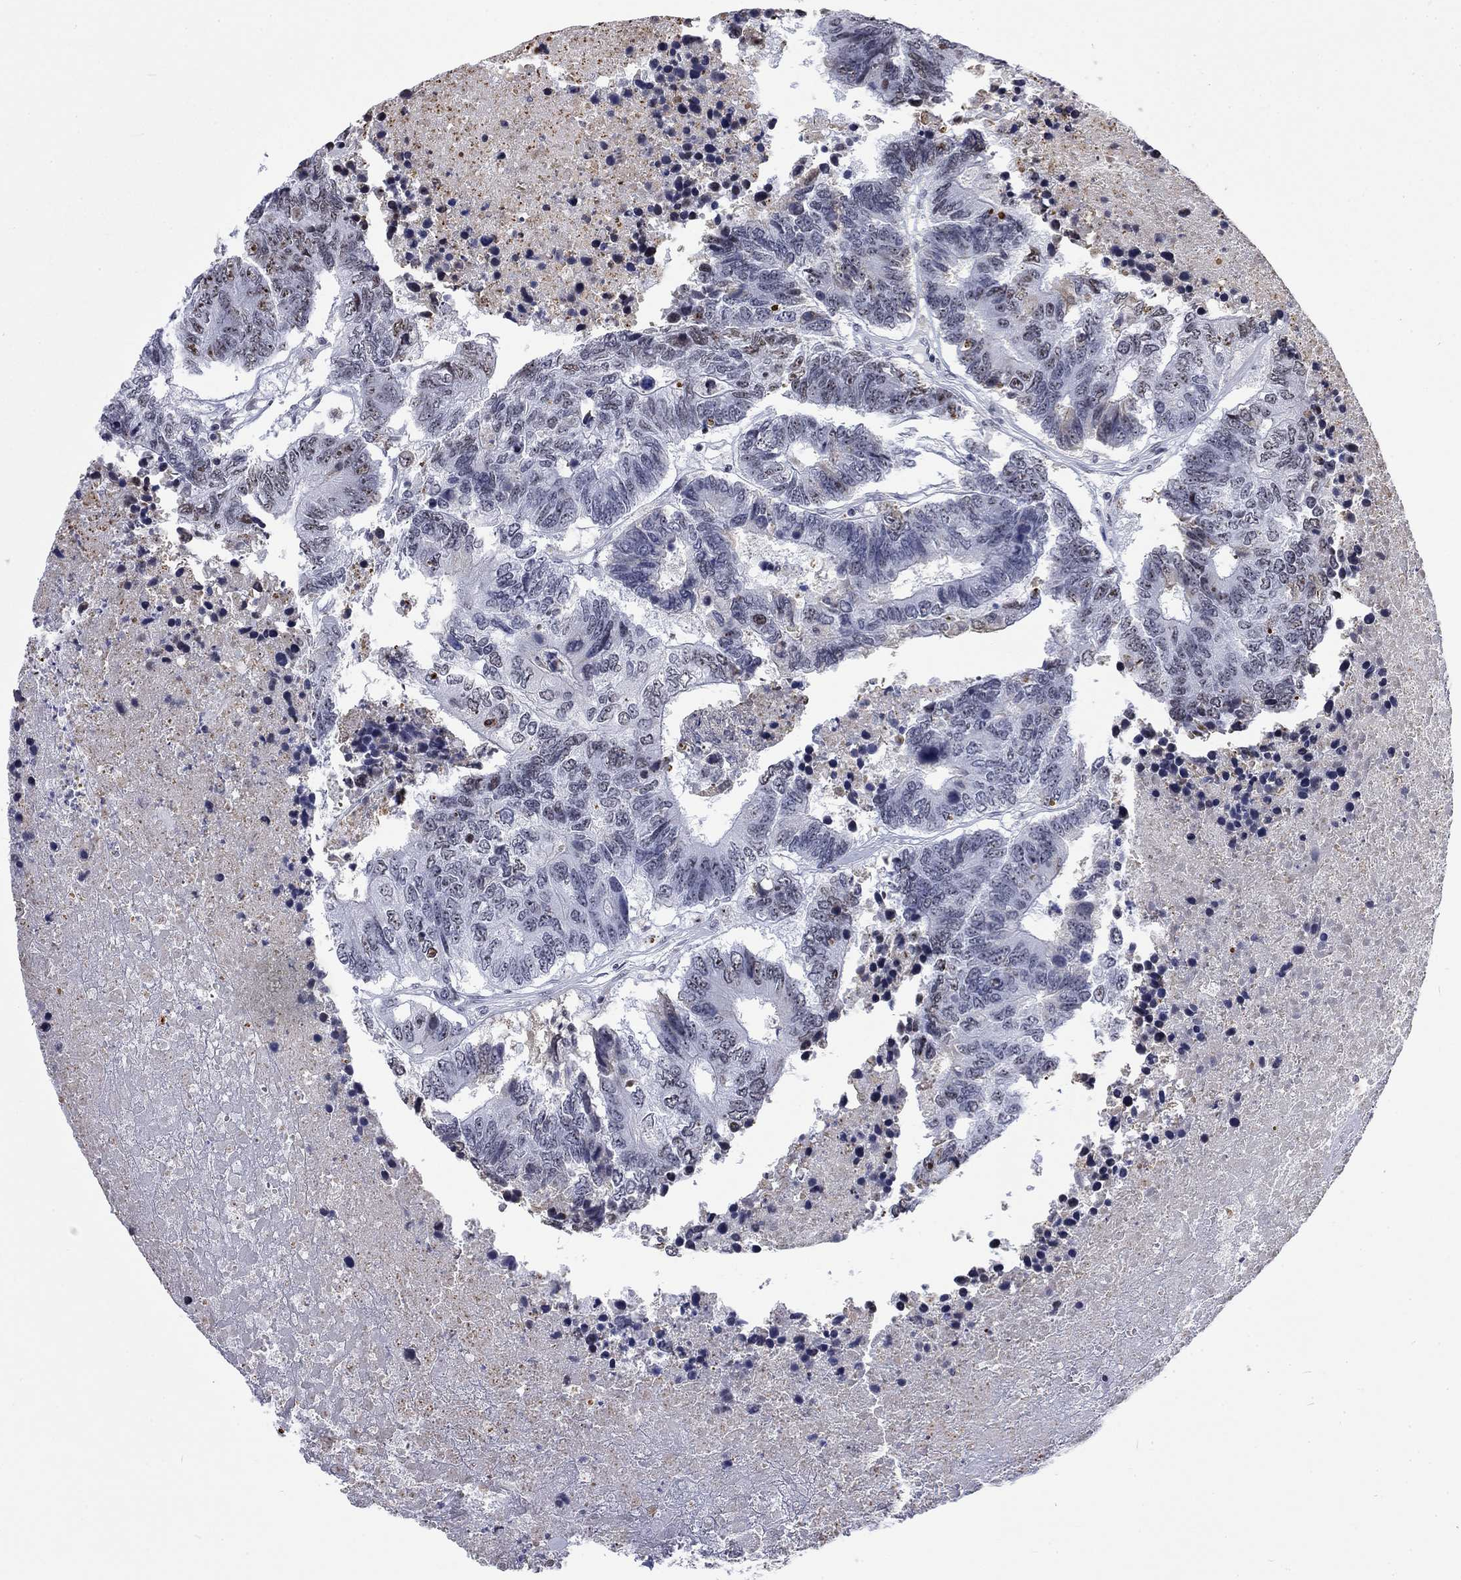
{"staining": {"intensity": "weak", "quantity": "<25%", "location": "nuclear"}, "tissue": "colorectal cancer", "cell_type": "Tumor cells", "image_type": "cancer", "snomed": [{"axis": "morphology", "description": "Adenocarcinoma, NOS"}, {"axis": "topography", "description": "Colon"}], "caption": "Tumor cells are negative for brown protein staining in colorectal cancer (adenocarcinoma). Nuclei are stained in blue.", "gene": "CSRNP3", "patient": {"sex": "female", "age": 48}}